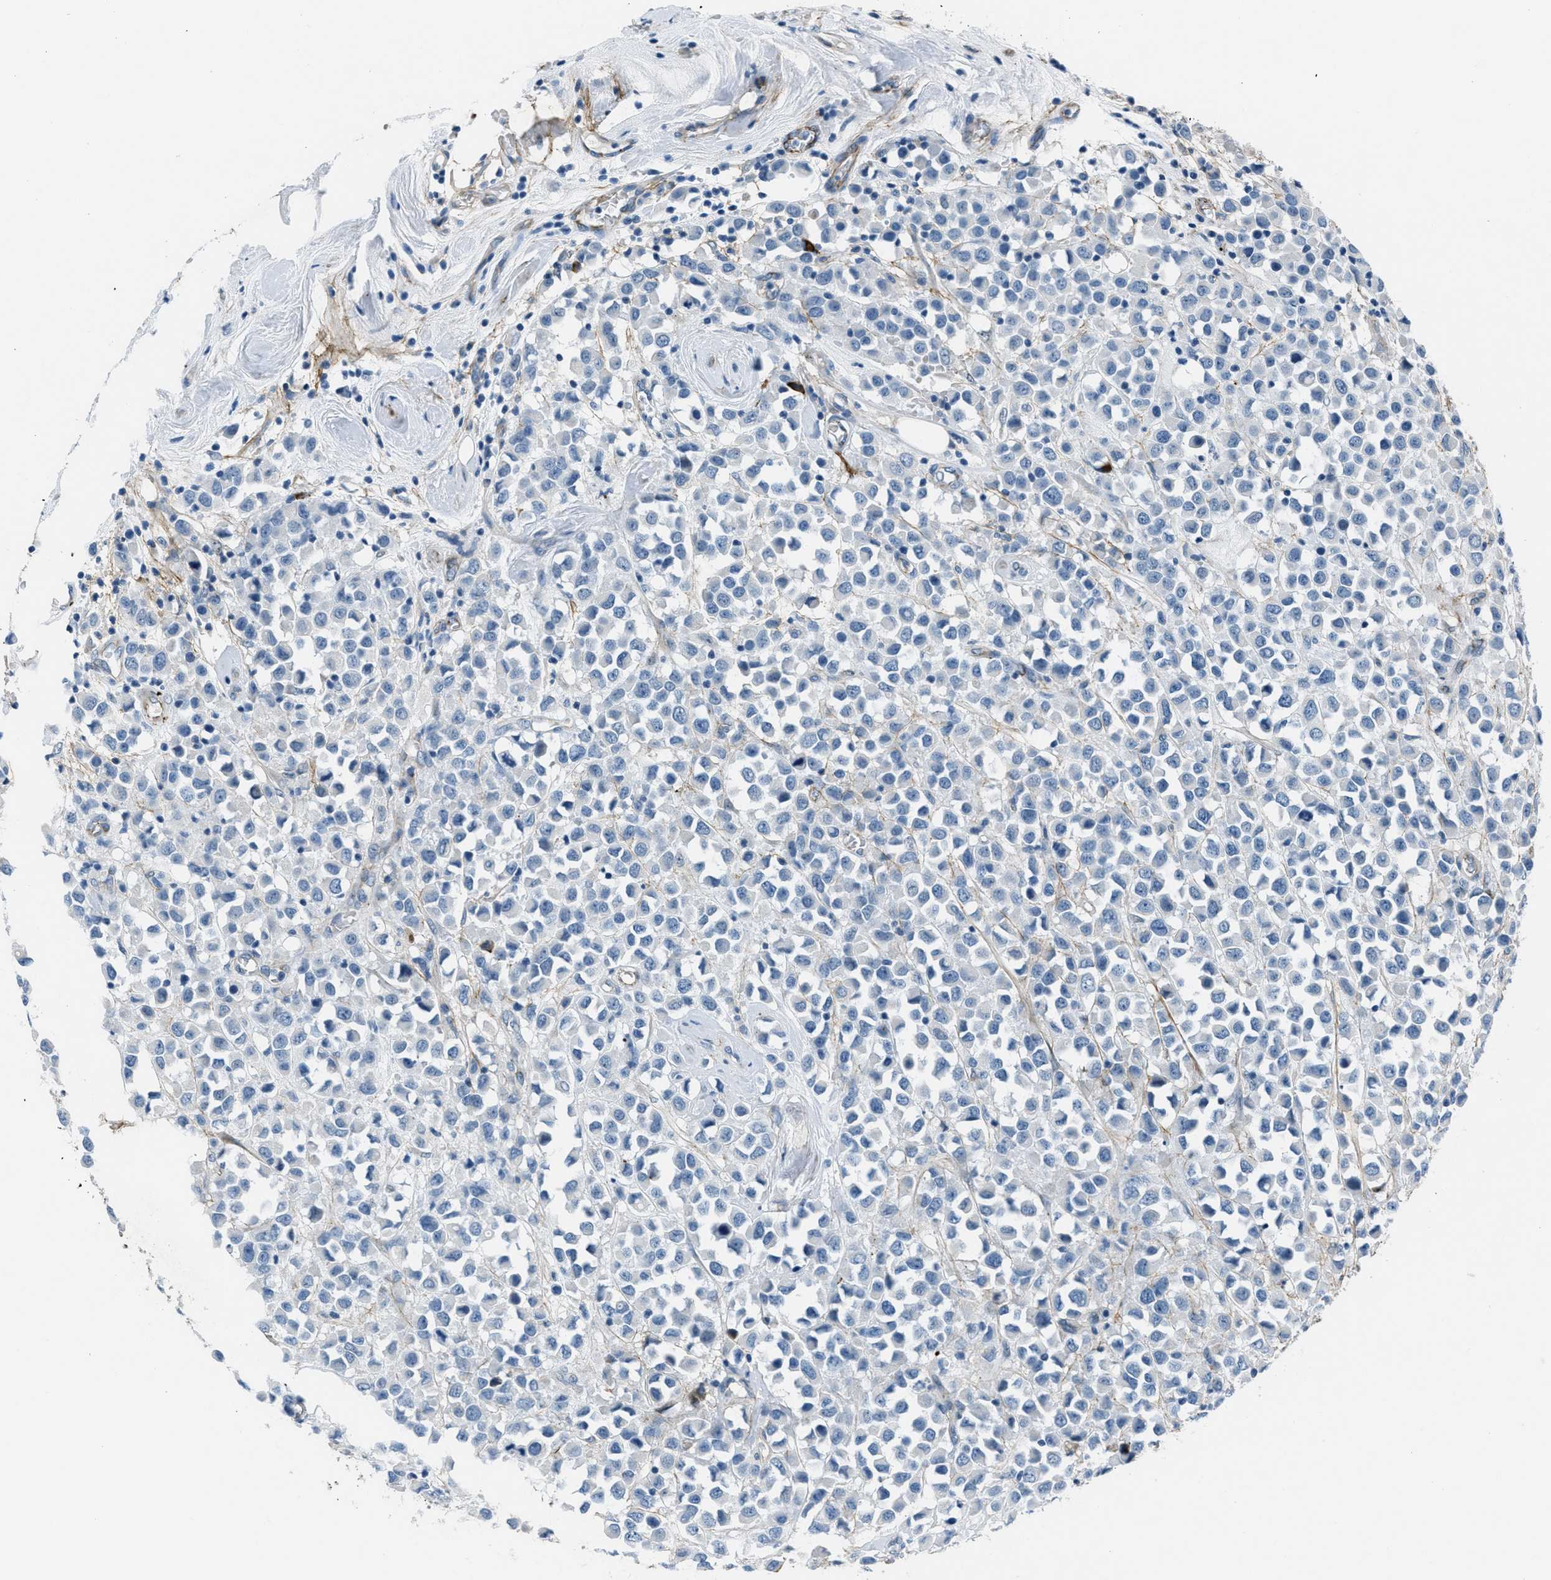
{"staining": {"intensity": "negative", "quantity": "none", "location": "none"}, "tissue": "breast cancer", "cell_type": "Tumor cells", "image_type": "cancer", "snomed": [{"axis": "morphology", "description": "Duct carcinoma"}, {"axis": "topography", "description": "Breast"}], "caption": "Tumor cells show no significant positivity in invasive ductal carcinoma (breast). (Immunohistochemistry, brightfield microscopy, high magnification).", "gene": "FBN1", "patient": {"sex": "female", "age": 61}}